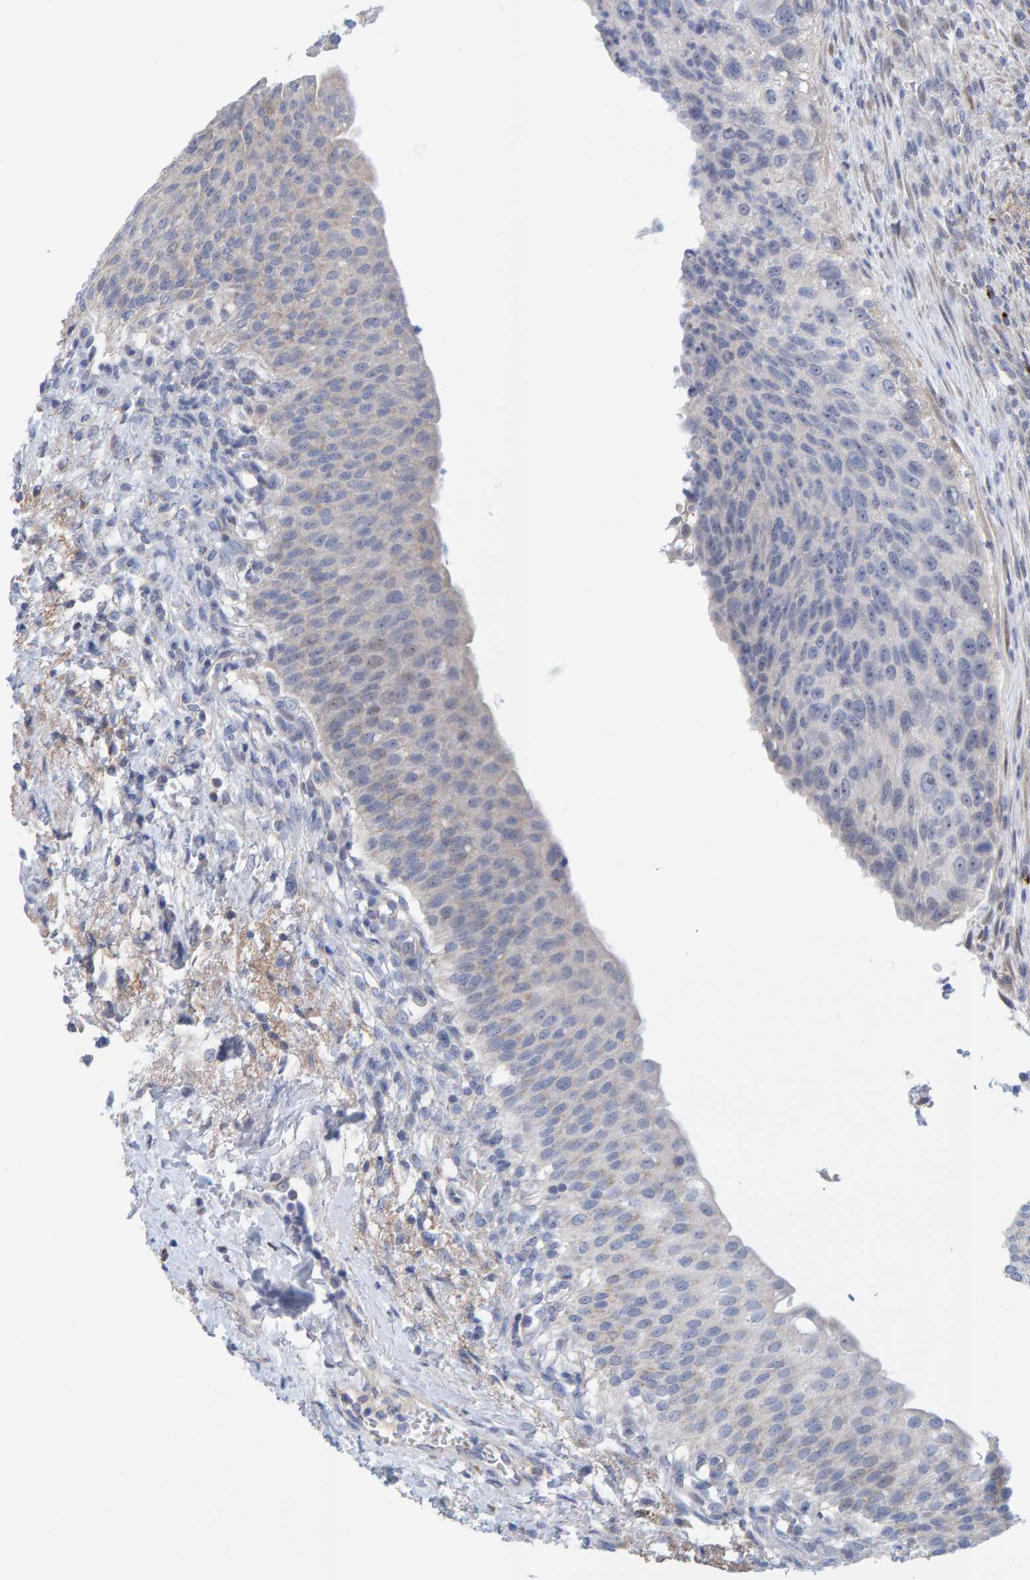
{"staining": {"intensity": "negative", "quantity": "none", "location": "none"}, "tissue": "urinary bladder", "cell_type": "Urothelial cells", "image_type": "normal", "snomed": [{"axis": "morphology", "description": "Normal tissue, NOS"}, {"axis": "topography", "description": "Urinary bladder"}], "caption": "DAB immunohistochemical staining of normal human urinary bladder shows no significant staining in urothelial cells.", "gene": "ZC3H3", "patient": {"sex": "female", "age": 60}}